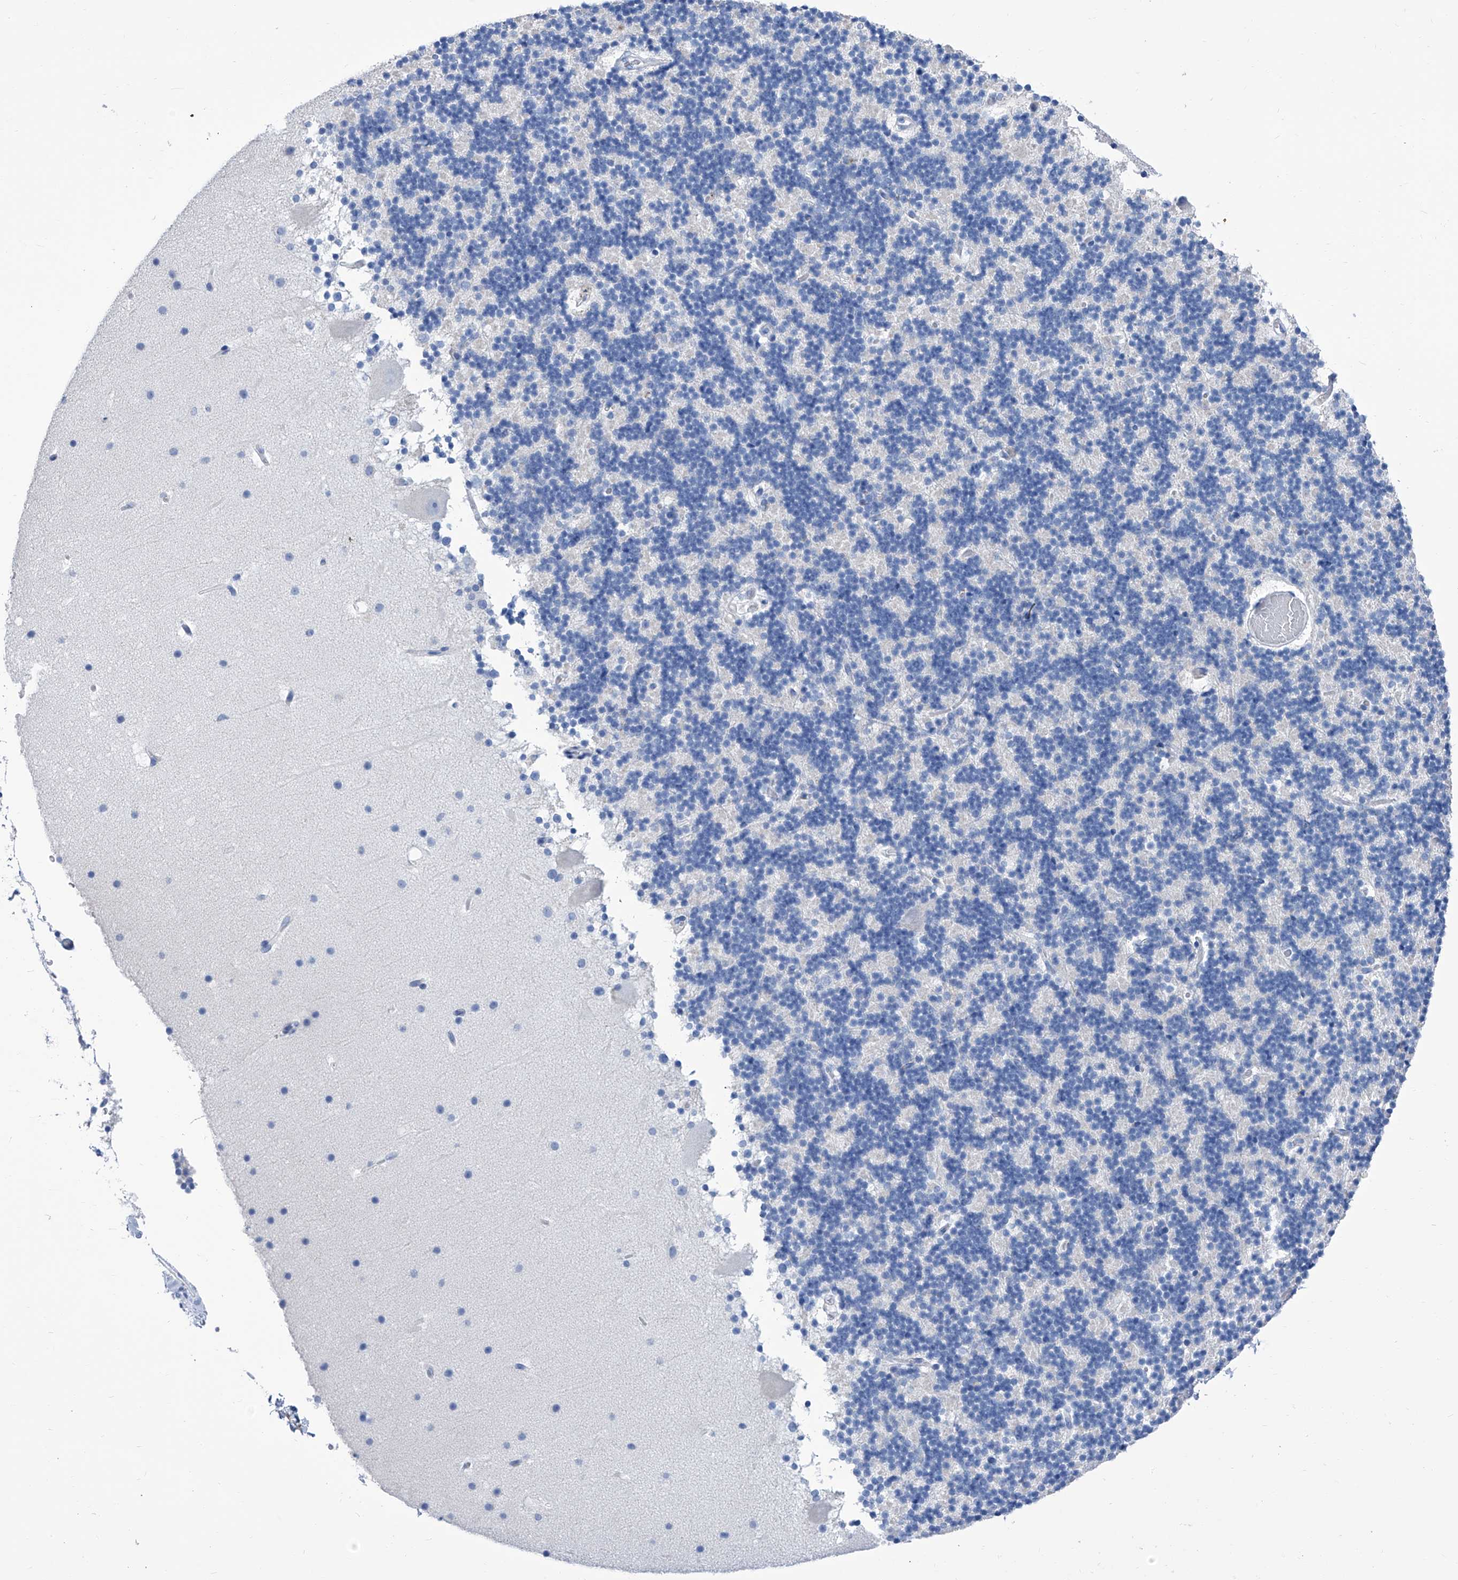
{"staining": {"intensity": "negative", "quantity": "none", "location": "none"}, "tissue": "cerebellum", "cell_type": "Cells in granular layer", "image_type": "normal", "snomed": [{"axis": "morphology", "description": "Normal tissue, NOS"}, {"axis": "topography", "description": "Cerebellum"}], "caption": "The histopathology image displays no significant positivity in cells in granular layer of cerebellum. Brightfield microscopy of immunohistochemistry (IHC) stained with DAB (3,3'-diaminobenzidine) (brown) and hematoxylin (blue), captured at high magnification.", "gene": "IMPA2", "patient": {"sex": "male", "age": 57}}